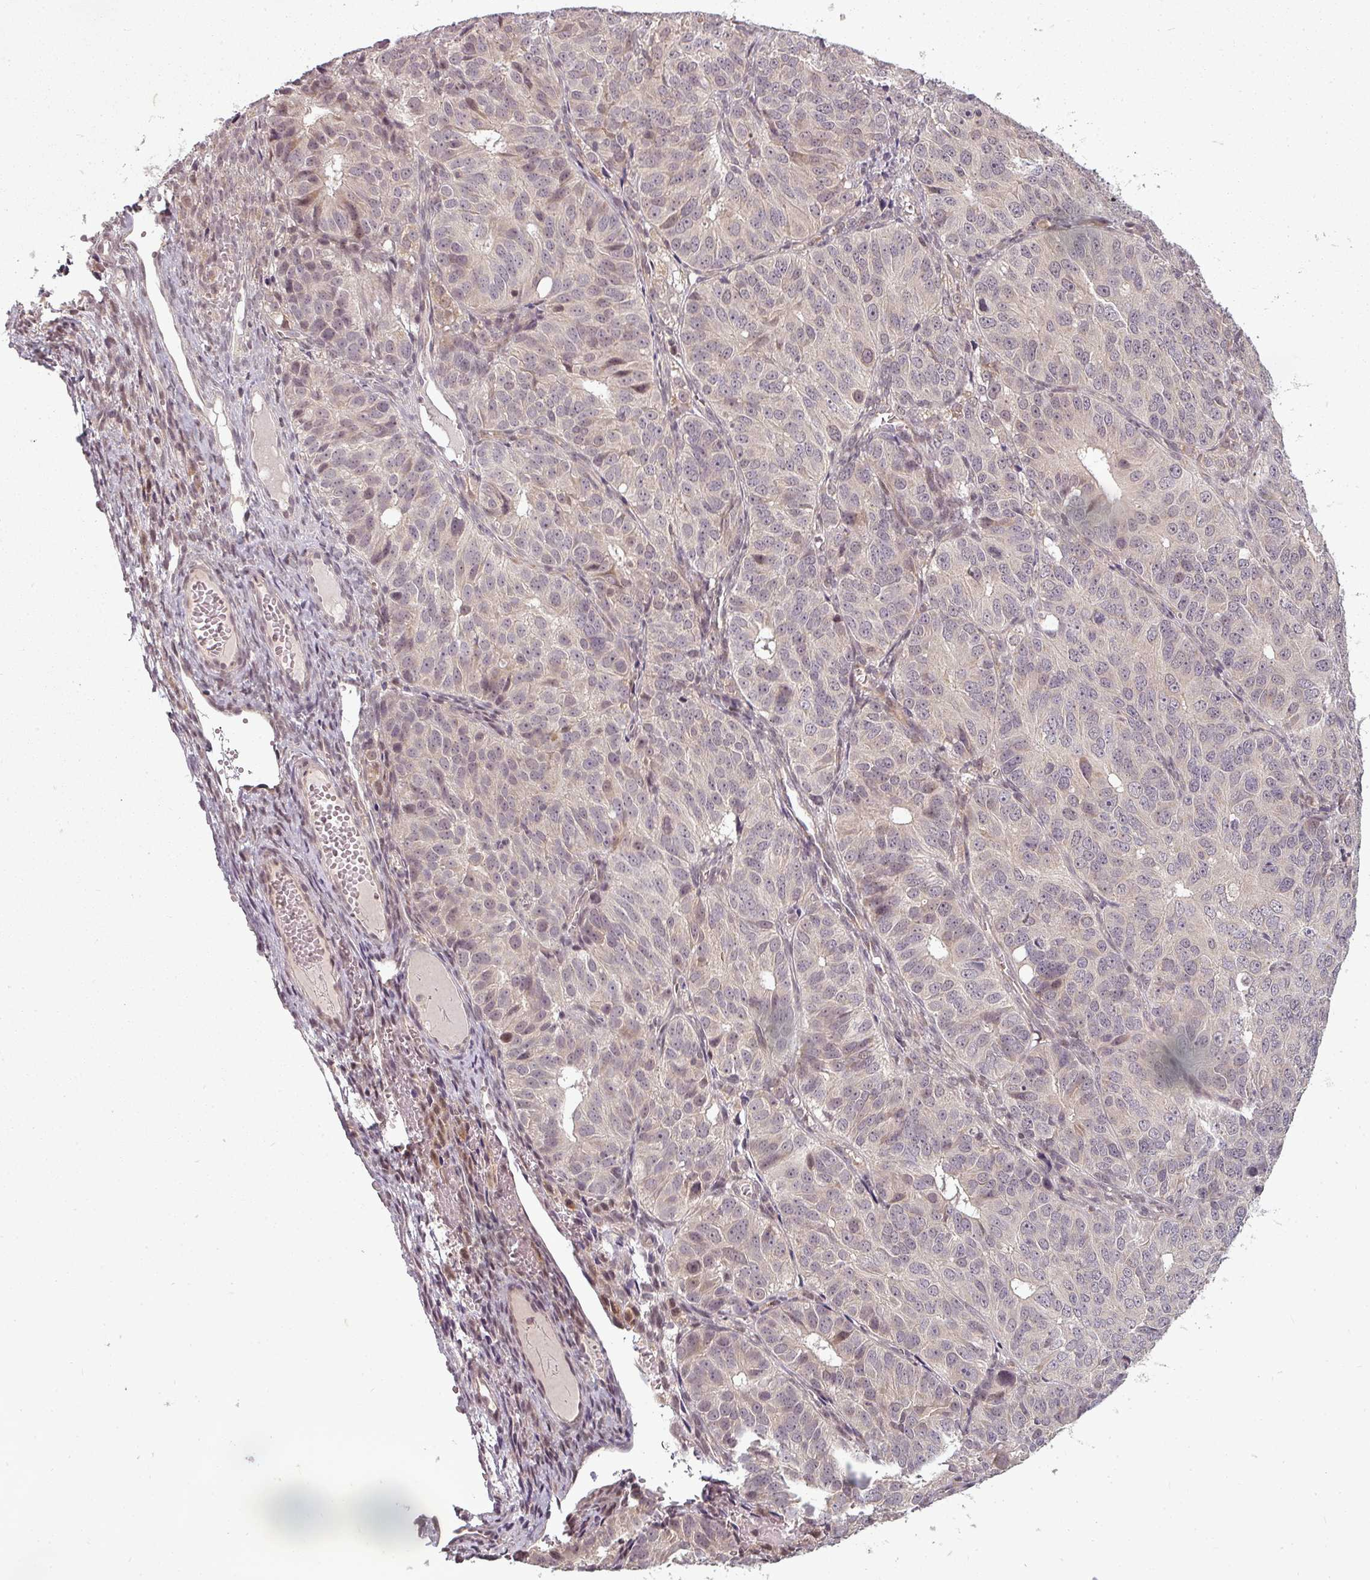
{"staining": {"intensity": "weak", "quantity": "<25%", "location": "cytoplasmic/membranous"}, "tissue": "ovarian cancer", "cell_type": "Tumor cells", "image_type": "cancer", "snomed": [{"axis": "morphology", "description": "Carcinoma, endometroid"}, {"axis": "topography", "description": "Ovary"}], "caption": "DAB (3,3'-diaminobenzidine) immunohistochemical staining of ovarian endometroid carcinoma demonstrates no significant positivity in tumor cells.", "gene": "CLIC1", "patient": {"sex": "female", "age": 51}}